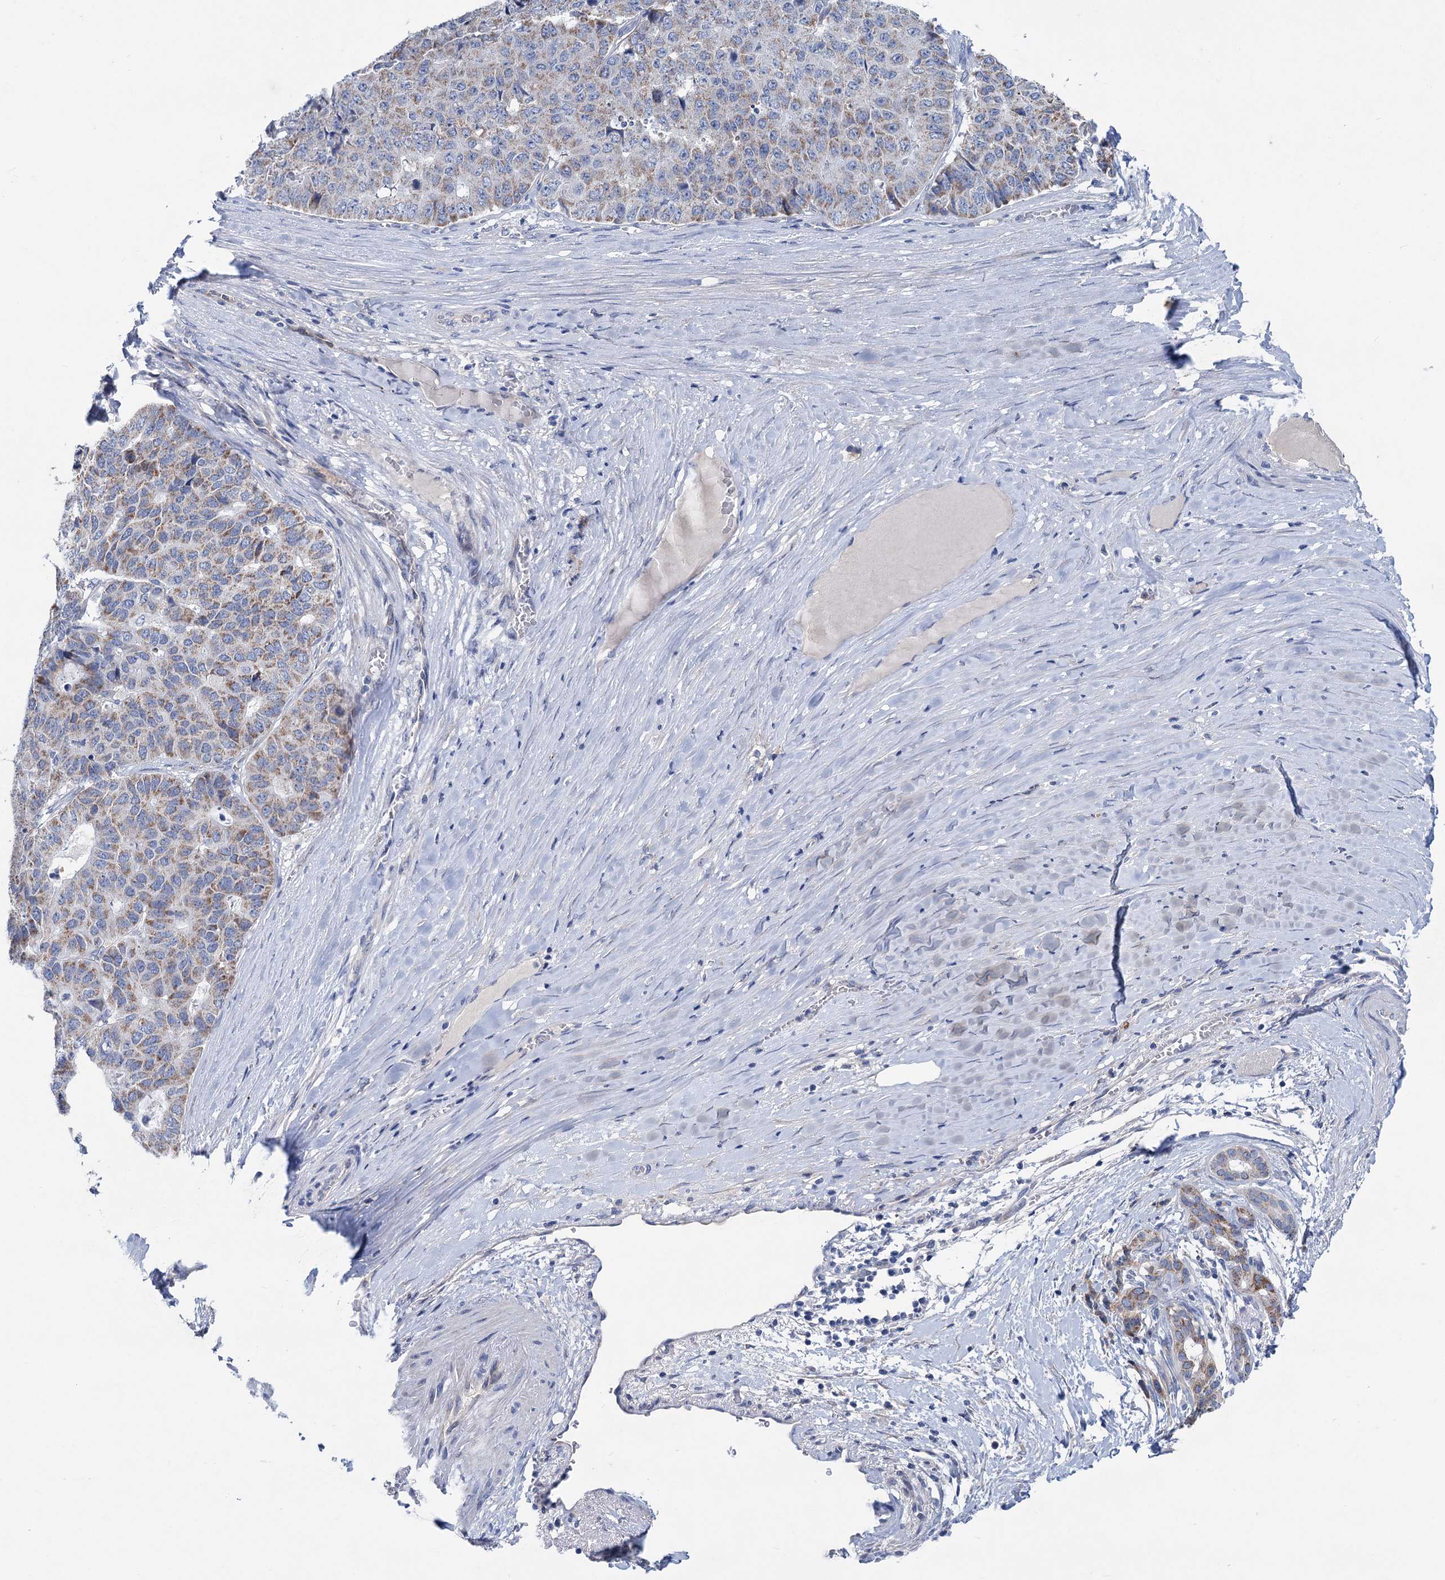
{"staining": {"intensity": "moderate", "quantity": ">75%", "location": "cytoplasmic/membranous"}, "tissue": "pancreatic cancer", "cell_type": "Tumor cells", "image_type": "cancer", "snomed": [{"axis": "morphology", "description": "Adenocarcinoma, NOS"}, {"axis": "topography", "description": "Pancreas"}], "caption": "Tumor cells display moderate cytoplasmic/membranous staining in approximately >75% of cells in pancreatic adenocarcinoma.", "gene": "CHDH", "patient": {"sex": "male", "age": 50}}